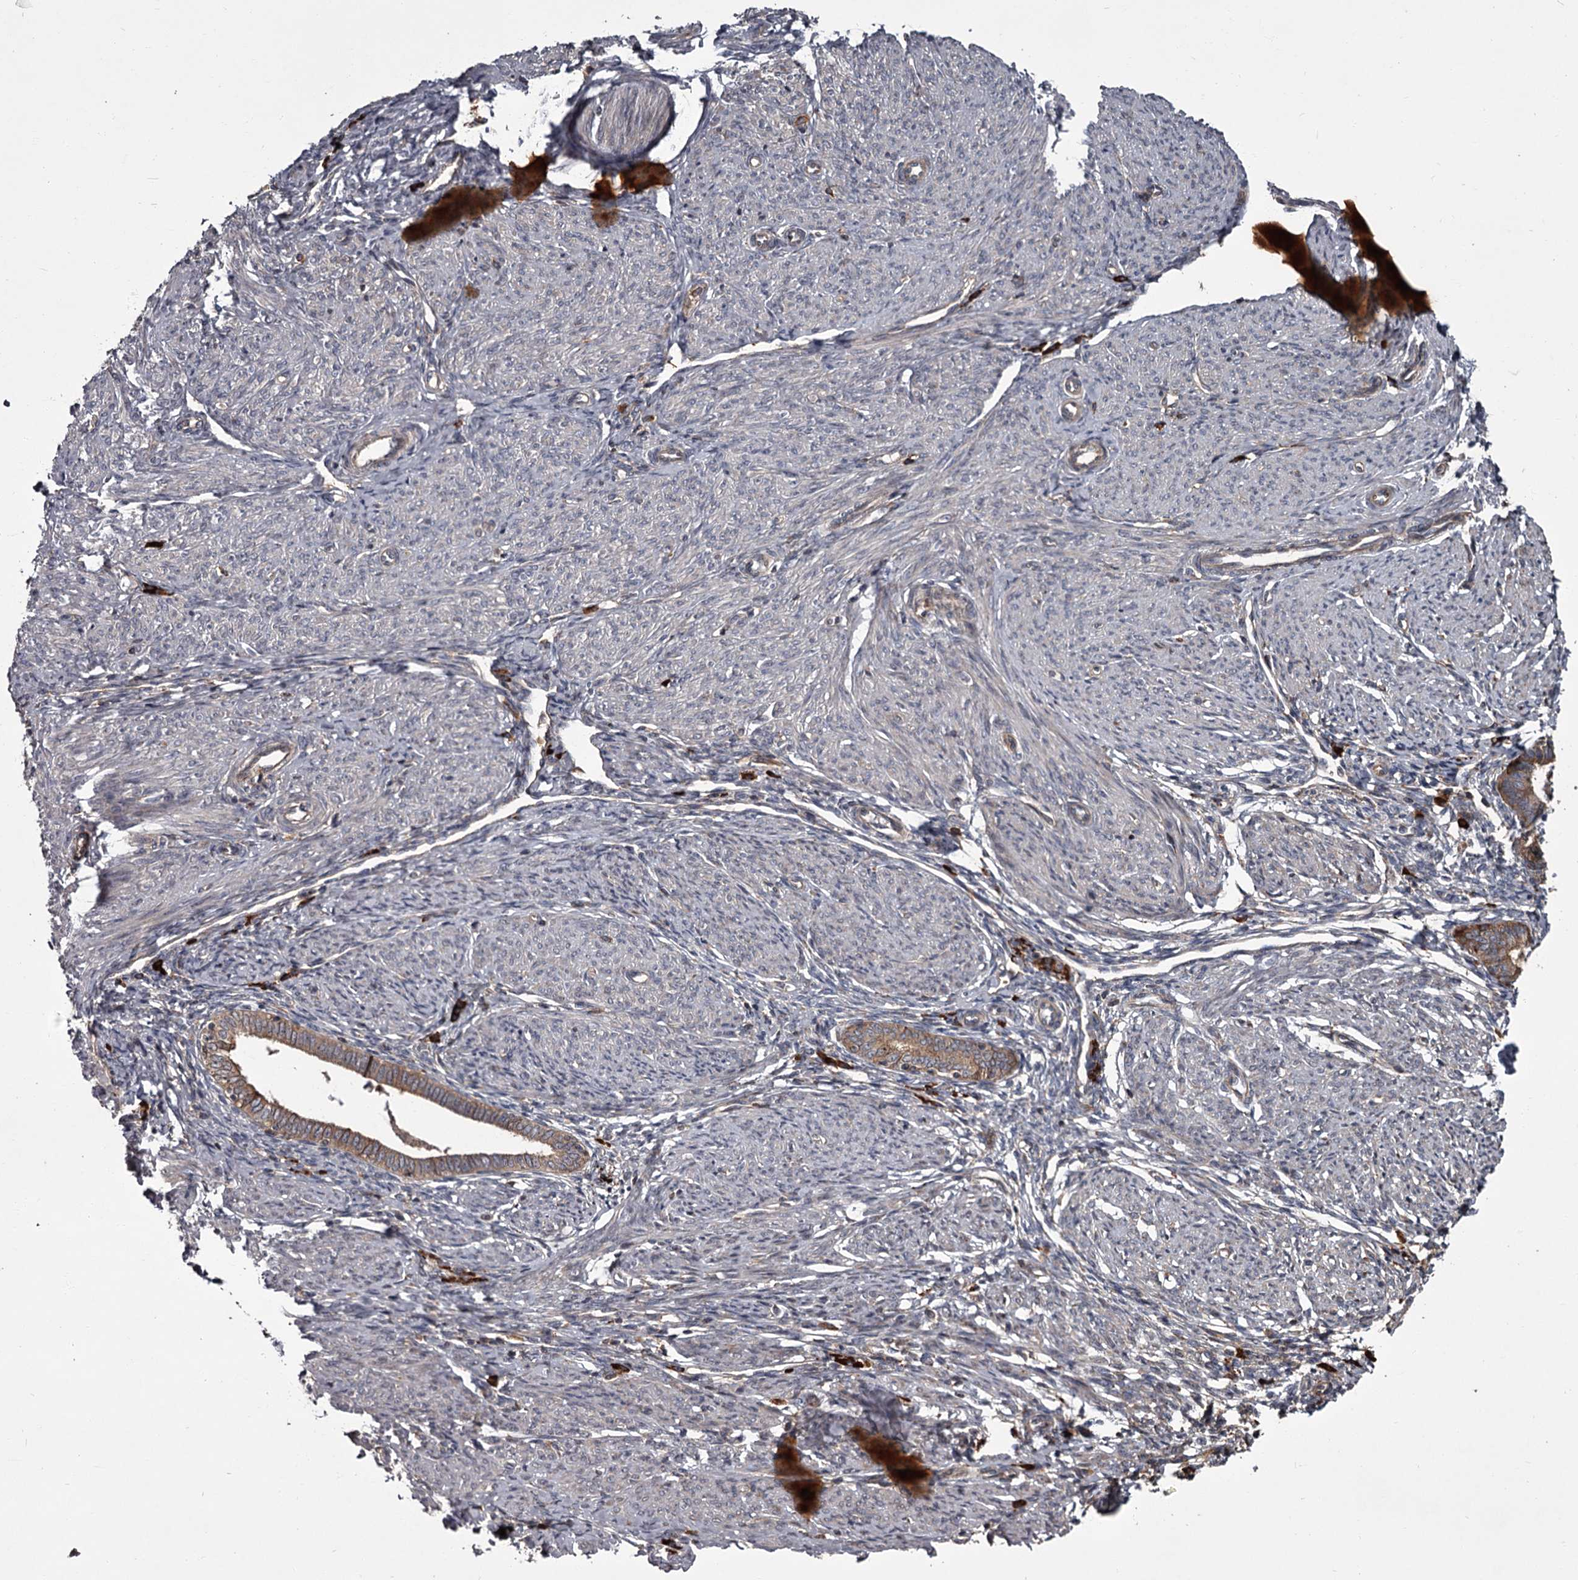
{"staining": {"intensity": "negative", "quantity": "none", "location": "none"}, "tissue": "endometrium", "cell_type": "Cells in endometrial stroma", "image_type": "normal", "snomed": [{"axis": "morphology", "description": "Normal tissue, NOS"}, {"axis": "topography", "description": "Endometrium"}], "caption": "Immunohistochemistry (IHC) of normal endometrium reveals no expression in cells in endometrial stroma. (Immunohistochemistry, brightfield microscopy, high magnification).", "gene": "UNC93B1", "patient": {"sex": "female", "age": 72}}